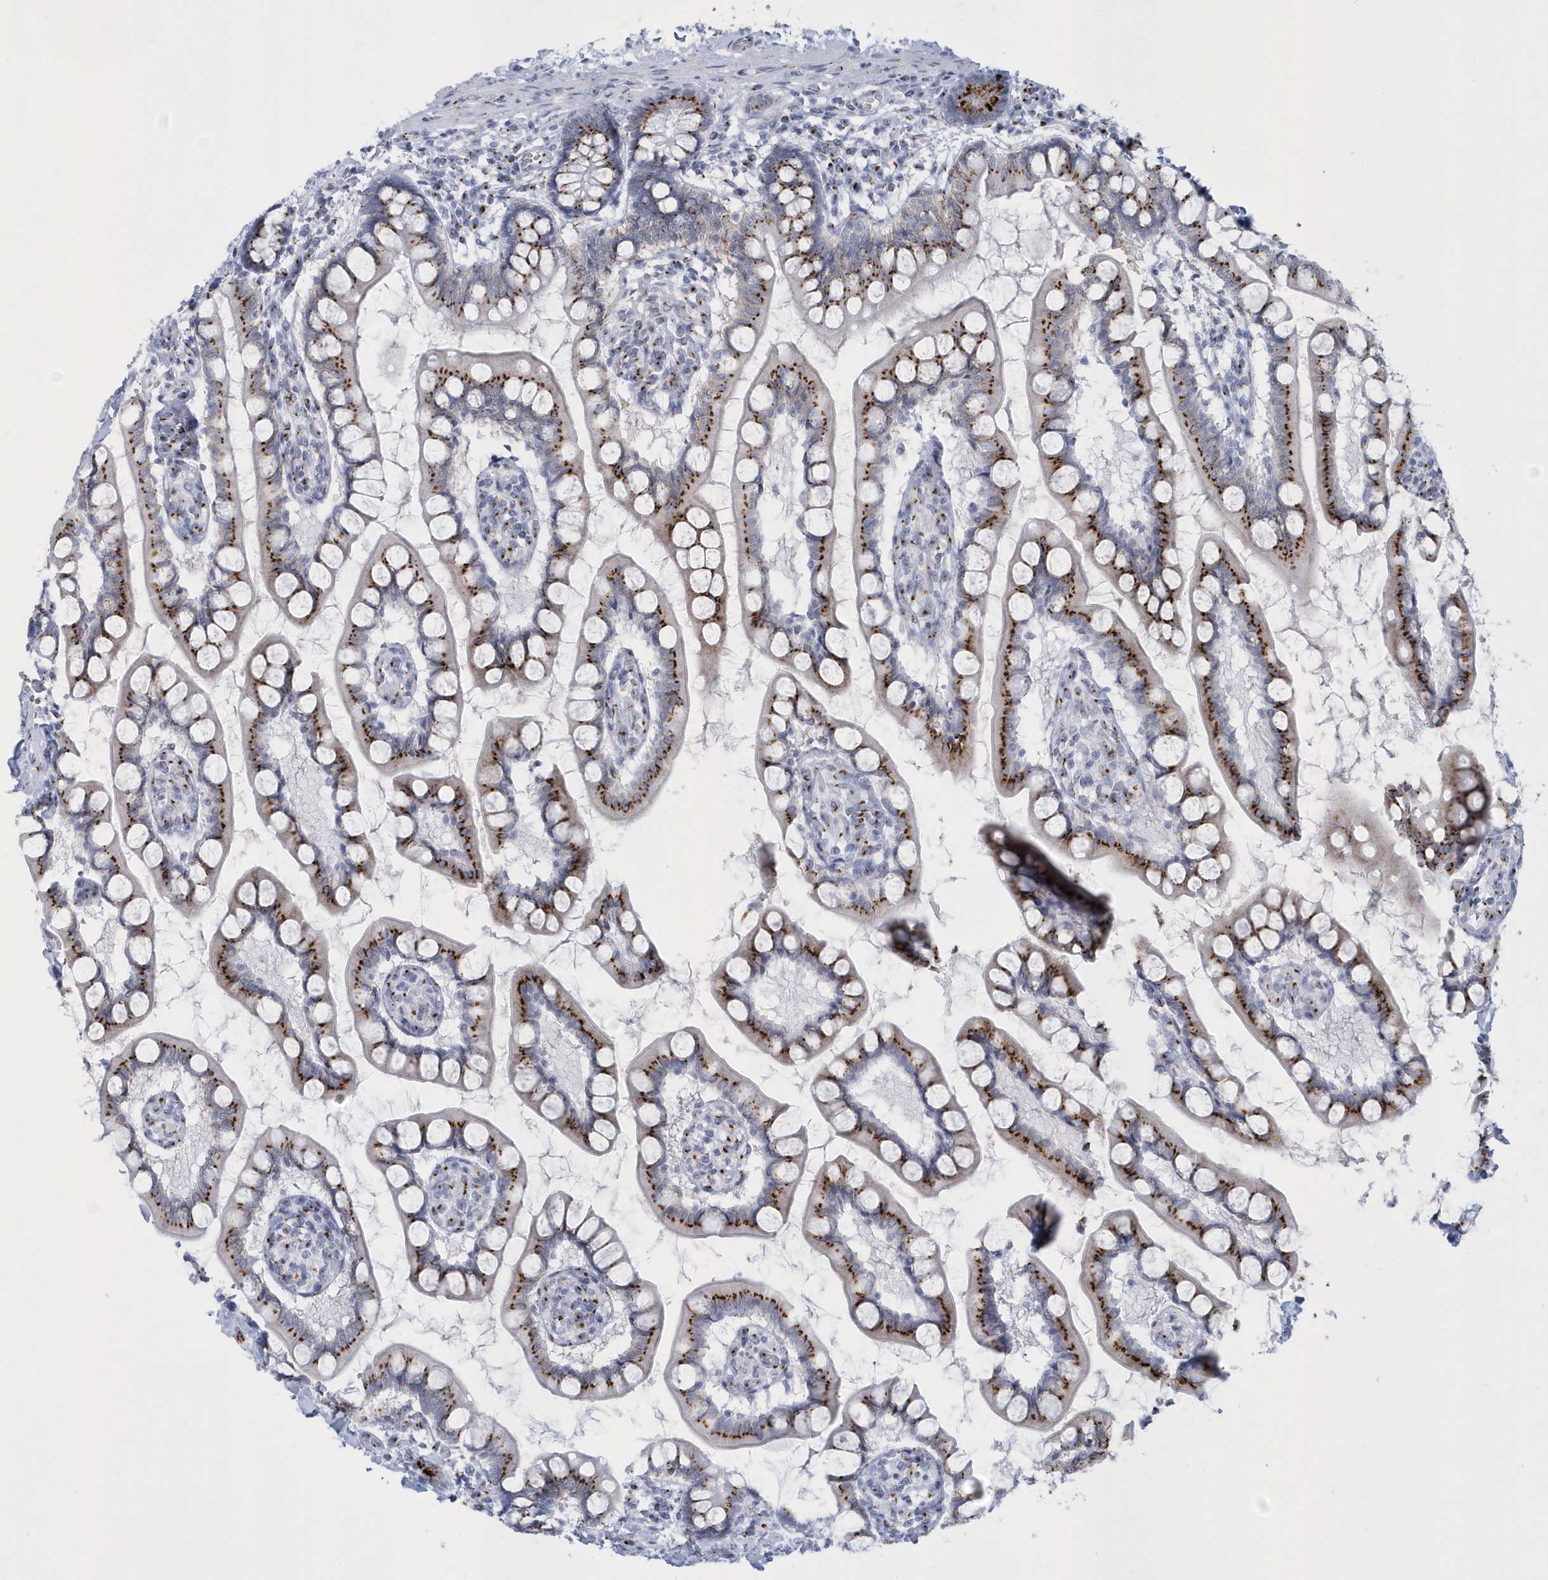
{"staining": {"intensity": "strong", "quantity": ">75%", "location": "cytoplasmic/membranous"}, "tissue": "small intestine", "cell_type": "Glandular cells", "image_type": "normal", "snomed": [{"axis": "morphology", "description": "Normal tissue, NOS"}, {"axis": "topography", "description": "Small intestine"}], "caption": "Immunohistochemistry (IHC) micrograph of normal small intestine: human small intestine stained using immunohistochemistry (IHC) exhibits high levels of strong protein expression localized specifically in the cytoplasmic/membranous of glandular cells, appearing as a cytoplasmic/membranous brown color.", "gene": "SLX9", "patient": {"sex": "male", "age": 52}}